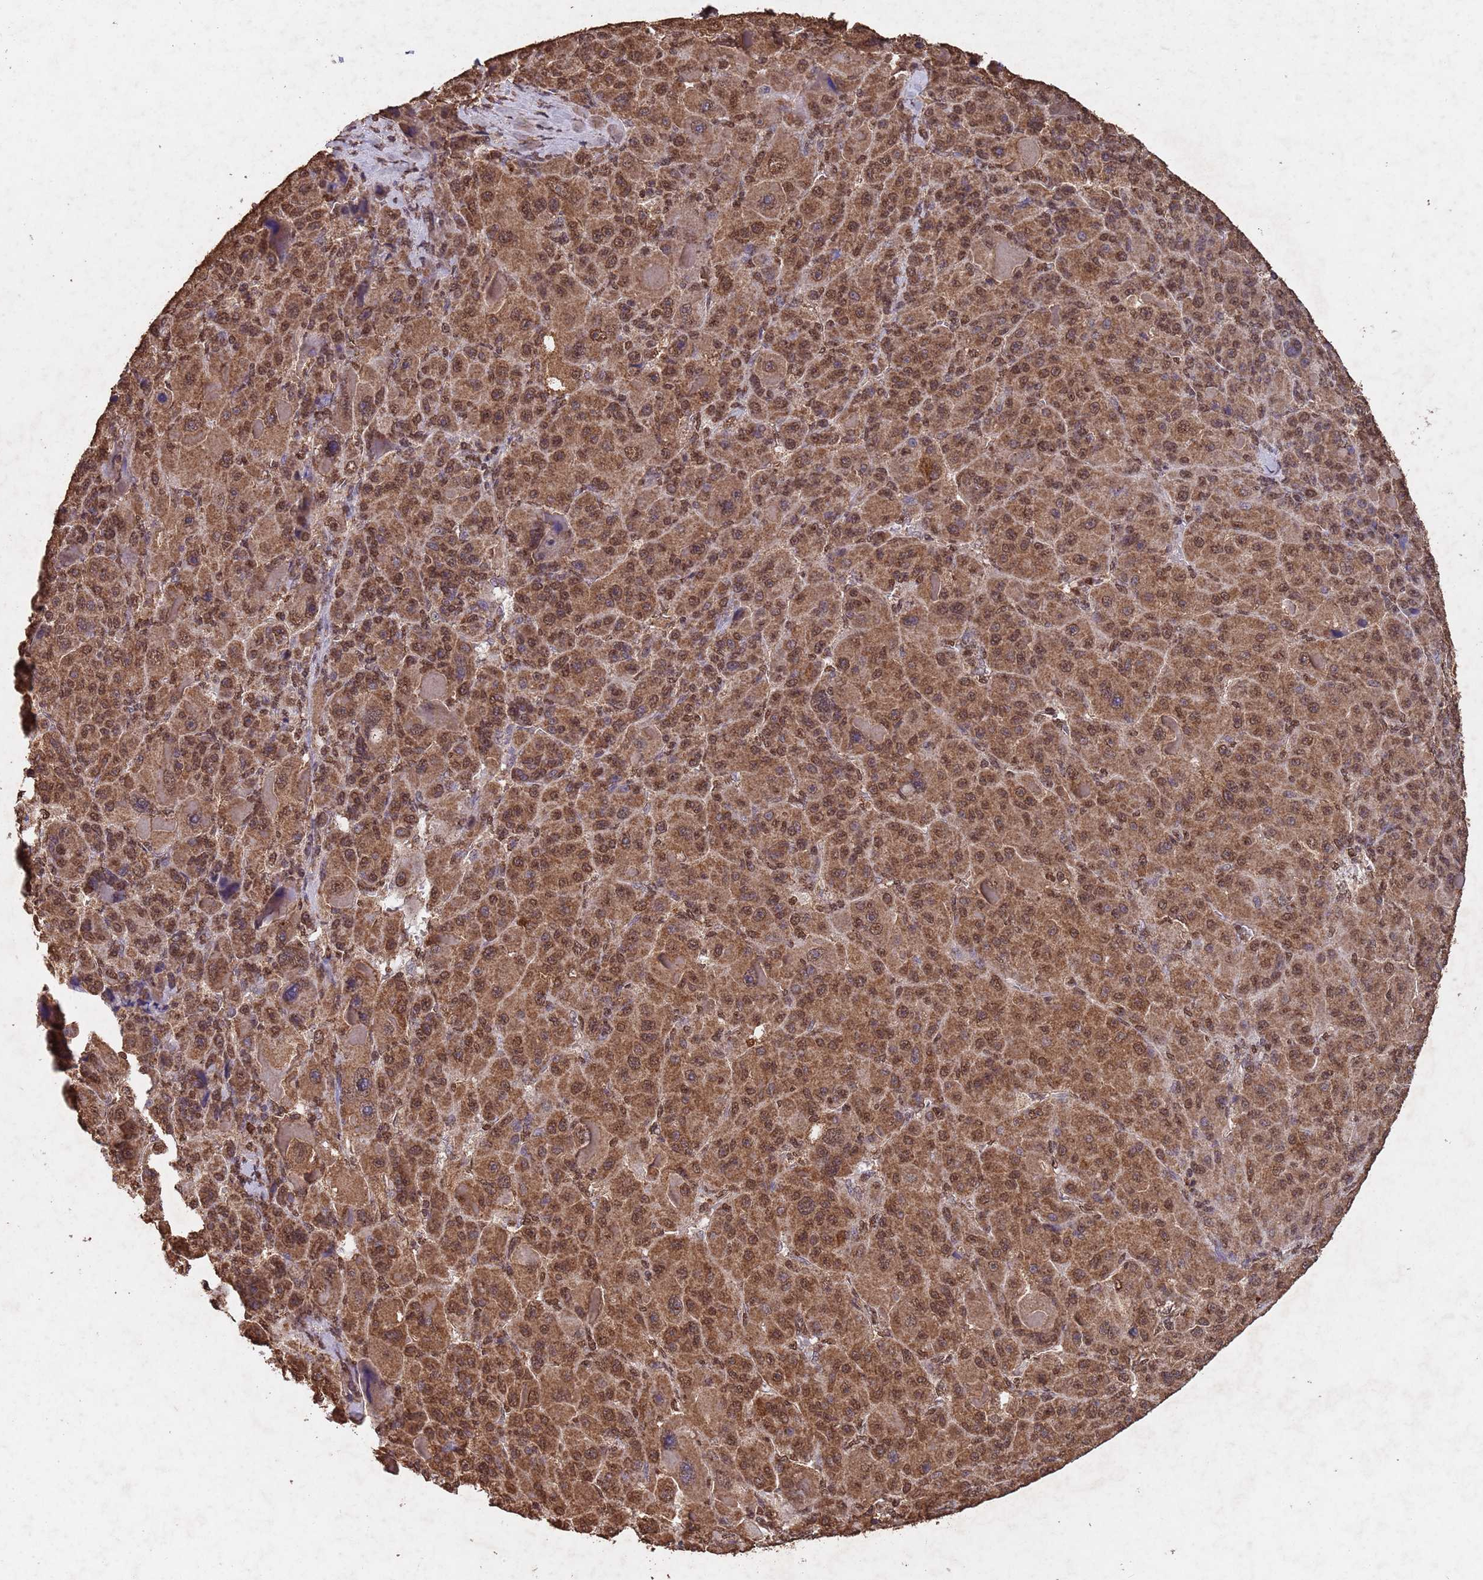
{"staining": {"intensity": "moderate", "quantity": ">75%", "location": "cytoplasmic/membranous,nuclear"}, "tissue": "liver cancer", "cell_type": "Tumor cells", "image_type": "cancer", "snomed": [{"axis": "morphology", "description": "Carcinoma, Hepatocellular, NOS"}, {"axis": "topography", "description": "Liver"}], "caption": "Liver cancer (hepatocellular carcinoma) stained for a protein (brown) displays moderate cytoplasmic/membranous and nuclear positive positivity in approximately >75% of tumor cells.", "gene": "HDAC10", "patient": {"sex": "male", "age": 76}}